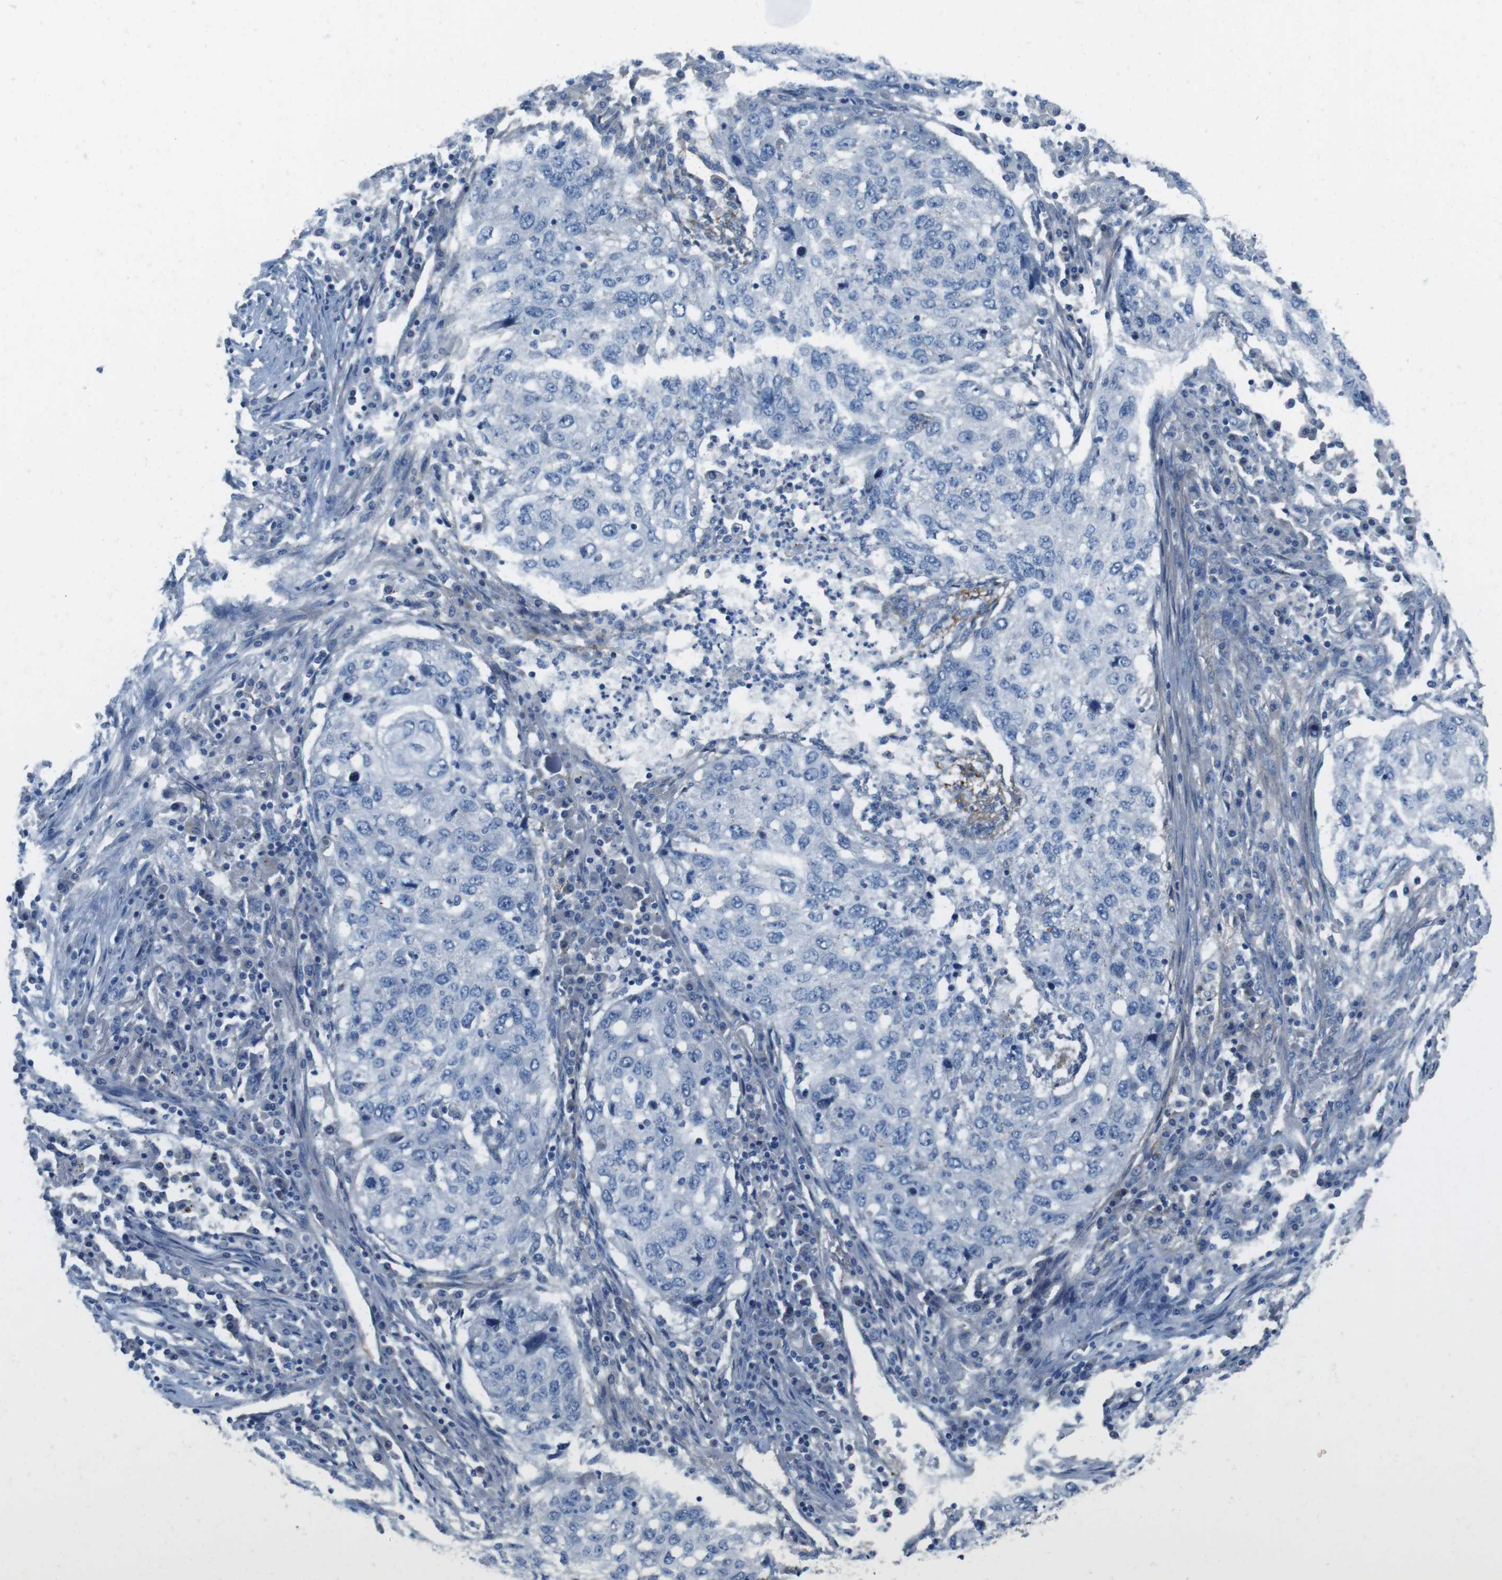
{"staining": {"intensity": "negative", "quantity": "none", "location": "none"}, "tissue": "lung cancer", "cell_type": "Tumor cells", "image_type": "cancer", "snomed": [{"axis": "morphology", "description": "Squamous cell carcinoma, NOS"}, {"axis": "topography", "description": "Lung"}], "caption": "Tumor cells show no significant protein expression in lung cancer (squamous cell carcinoma). (DAB immunohistochemistry visualized using brightfield microscopy, high magnification).", "gene": "CYP2C8", "patient": {"sex": "female", "age": 63}}